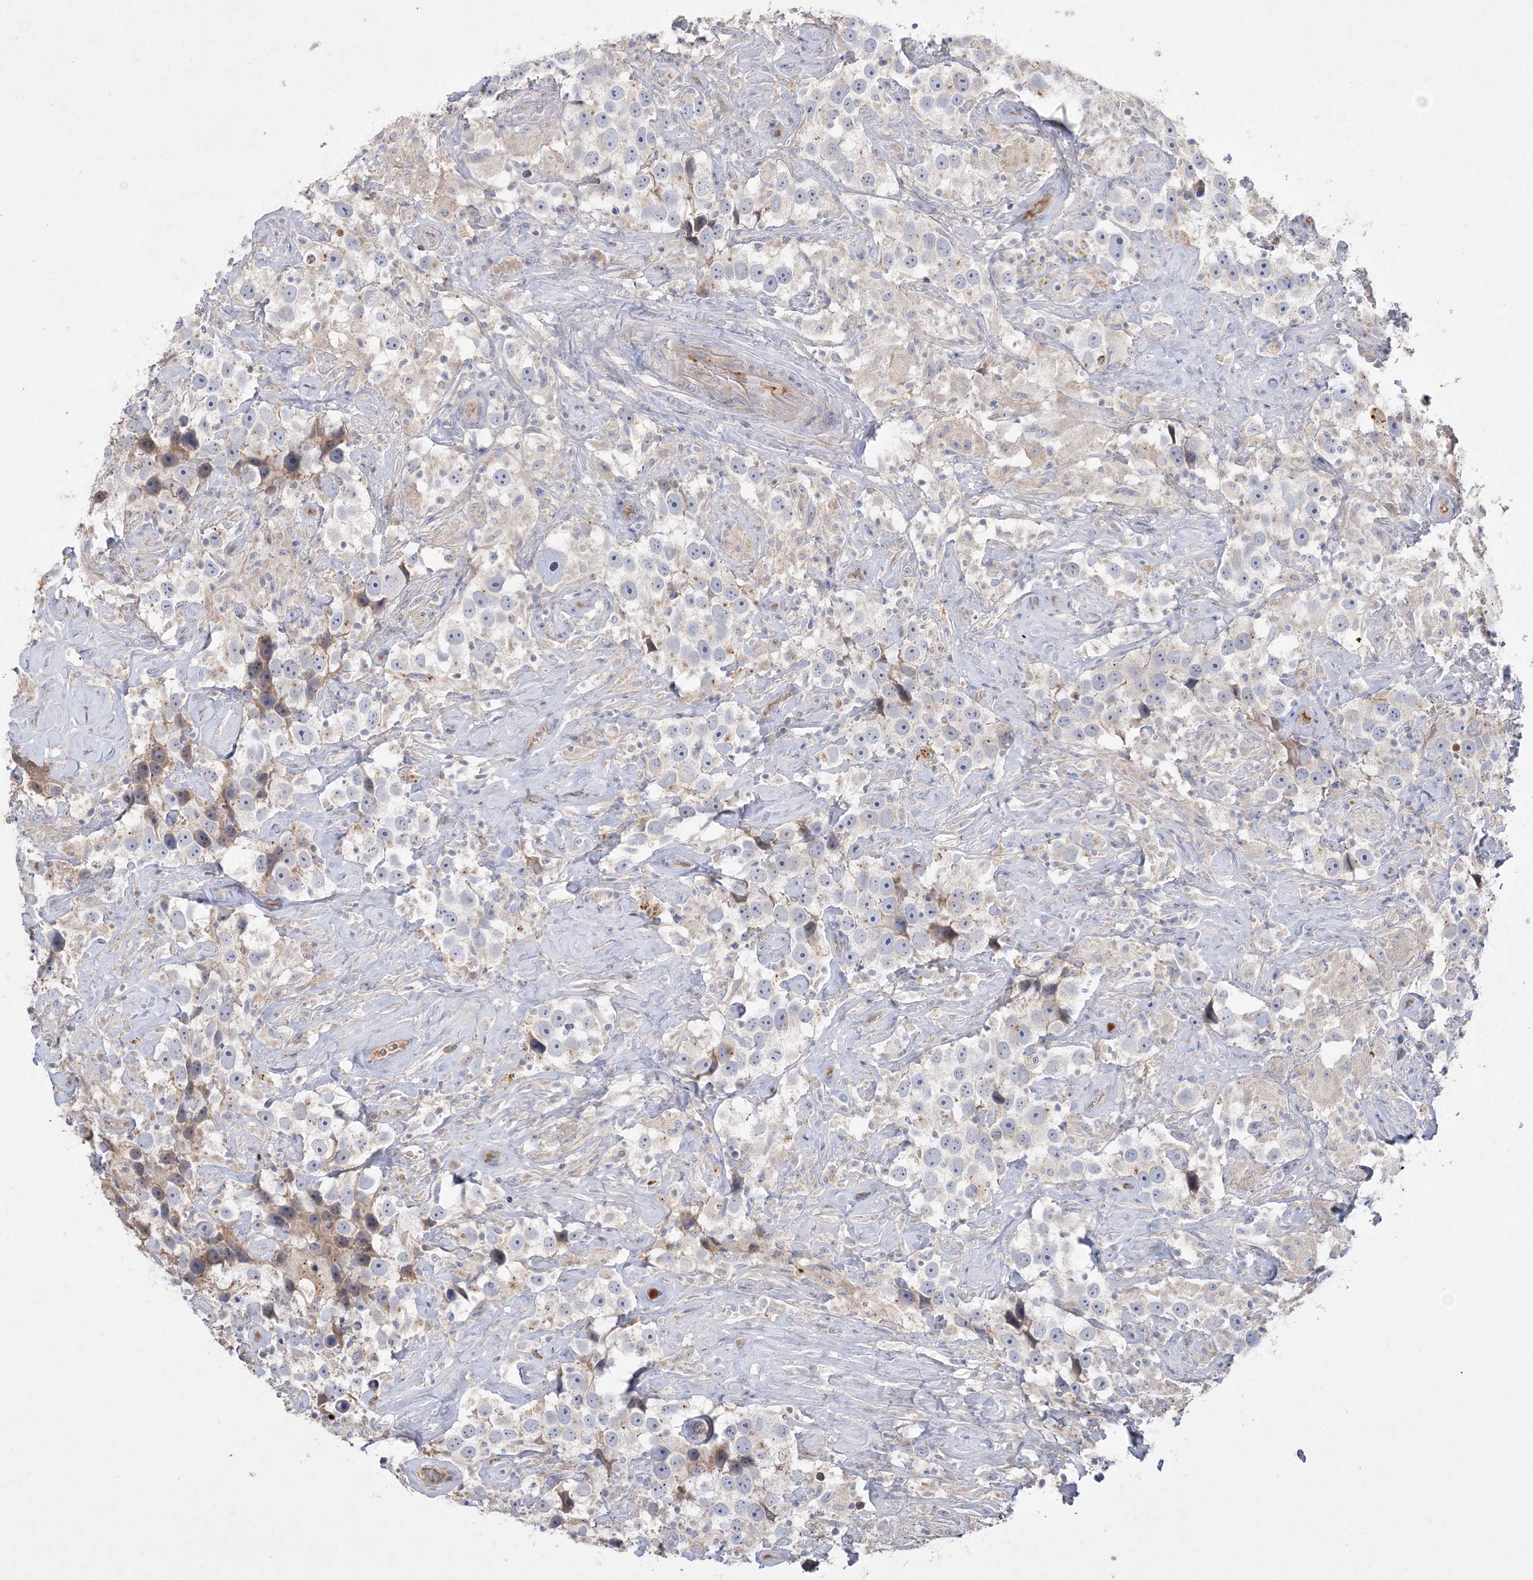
{"staining": {"intensity": "negative", "quantity": "none", "location": "none"}, "tissue": "testis cancer", "cell_type": "Tumor cells", "image_type": "cancer", "snomed": [{"axis": "morphology", "description": "Seminoma, NOS"}, {"axis": "topography", "description": "Testis"}], "caption": "The photomicrograph exhibits no significant positivity in tumor cells of seminoma (testis). The staining is performed using DAB (3,3'-diaminobenzidine) brown chromogen with nuclei counter-stained in using hematoxylin.", "gene": "ADCK2", "patient": {"sex": "male", "age": 49}}